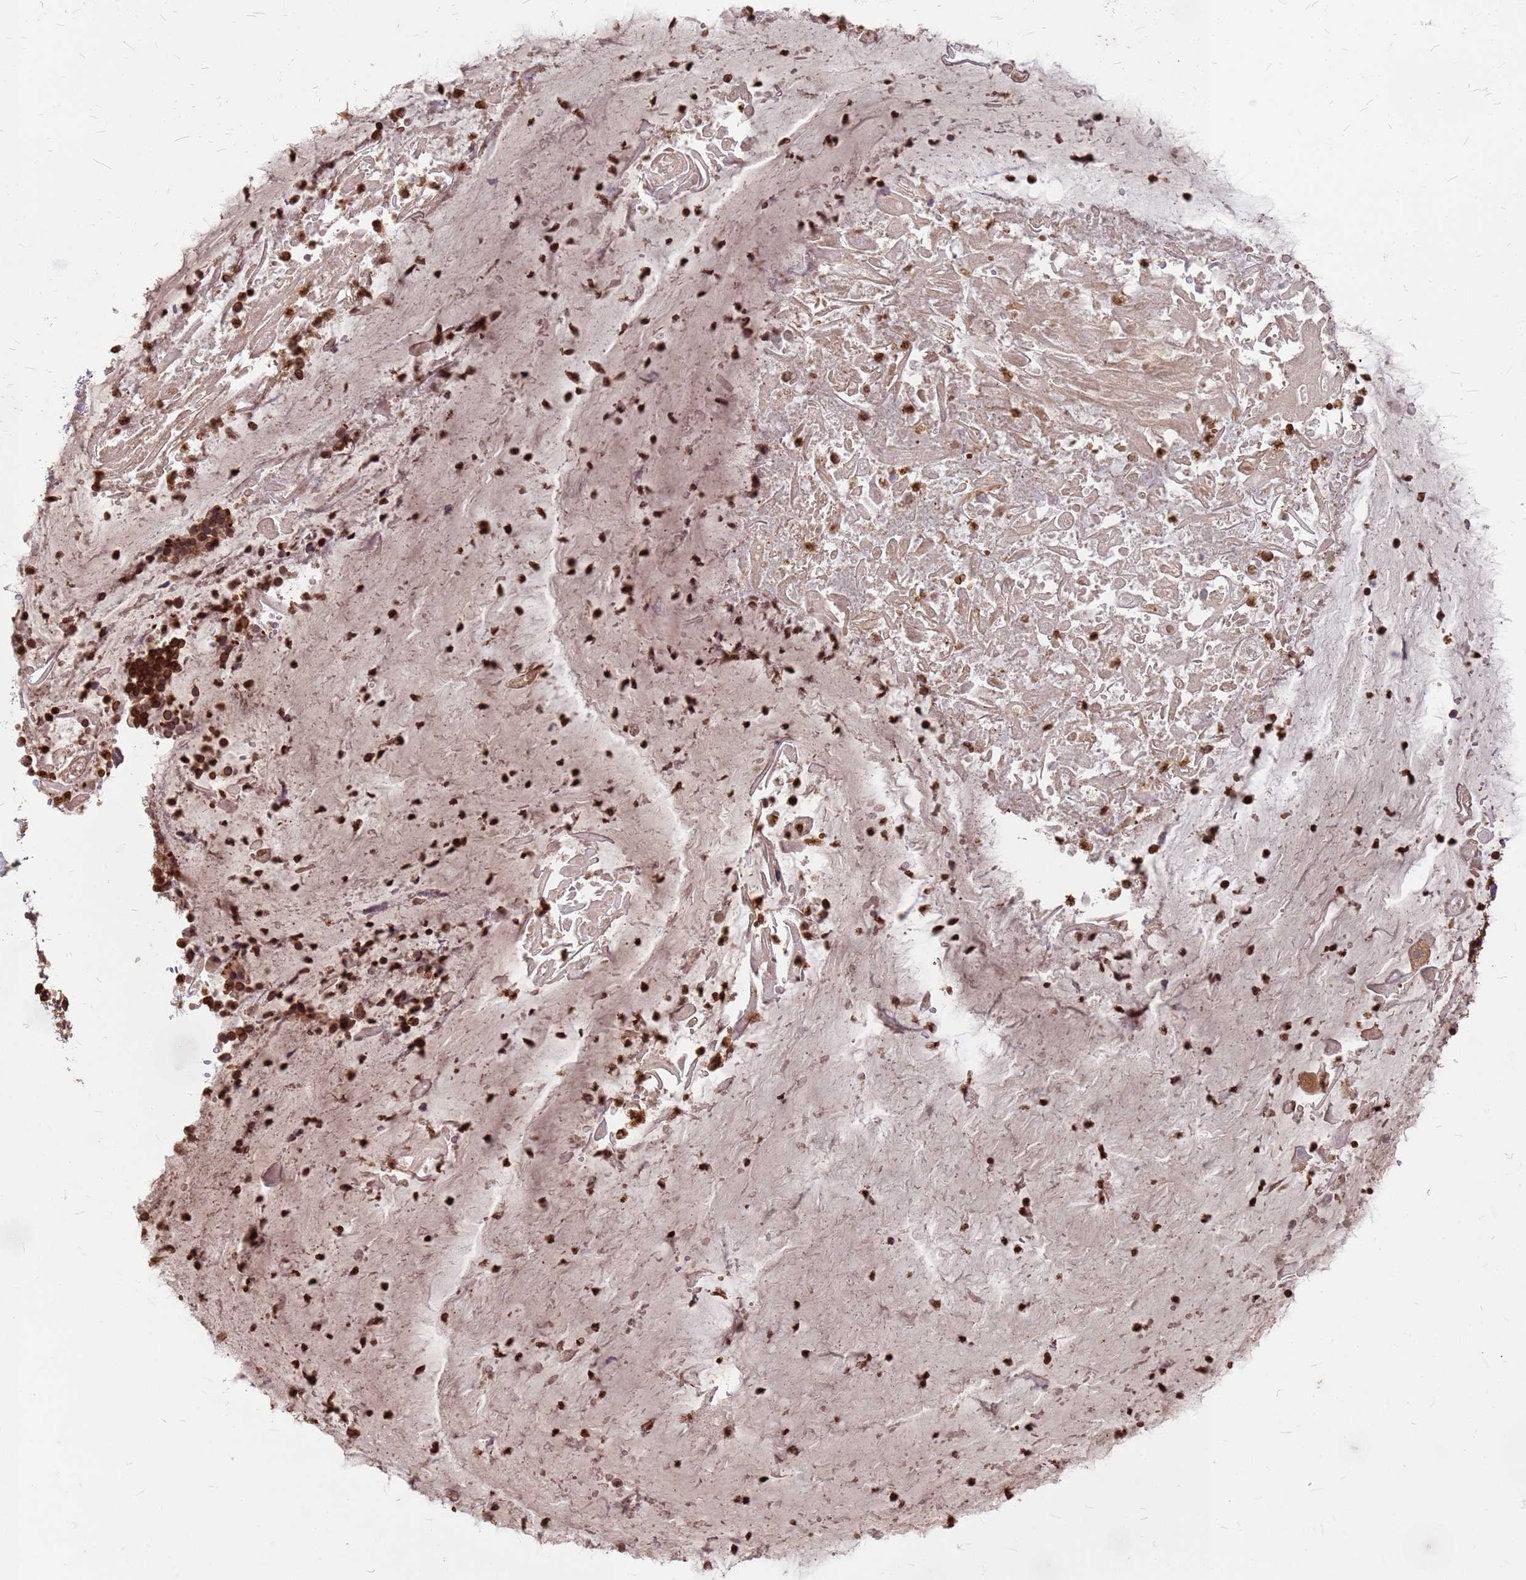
{"staining": {"intensity": "weak", "quantity": ">75%", "location": "cytoplasmic/membranous"}, "tissue": "soft tissue", "cell_type": "Fibroblasts", "image_type": "normal", "snomed": [{"axis": "morphology", "description": "Normal tissue, NOS"}, {"axis": "topography", "description": "Lymph node"}, {"axis": "topography", "description": "Cartilage tissue"}, {"axis": "topography", "description": "Bronchus"}], "caption": "The image demonstrates immunohistochemical staining of unremarkable soft tissue. There is weak cytoplasmic/membranous staining is seen in about >75% of fibroblasts.", "gene": "C1orf35", "patient": {"sex": "male", "age": 63}}